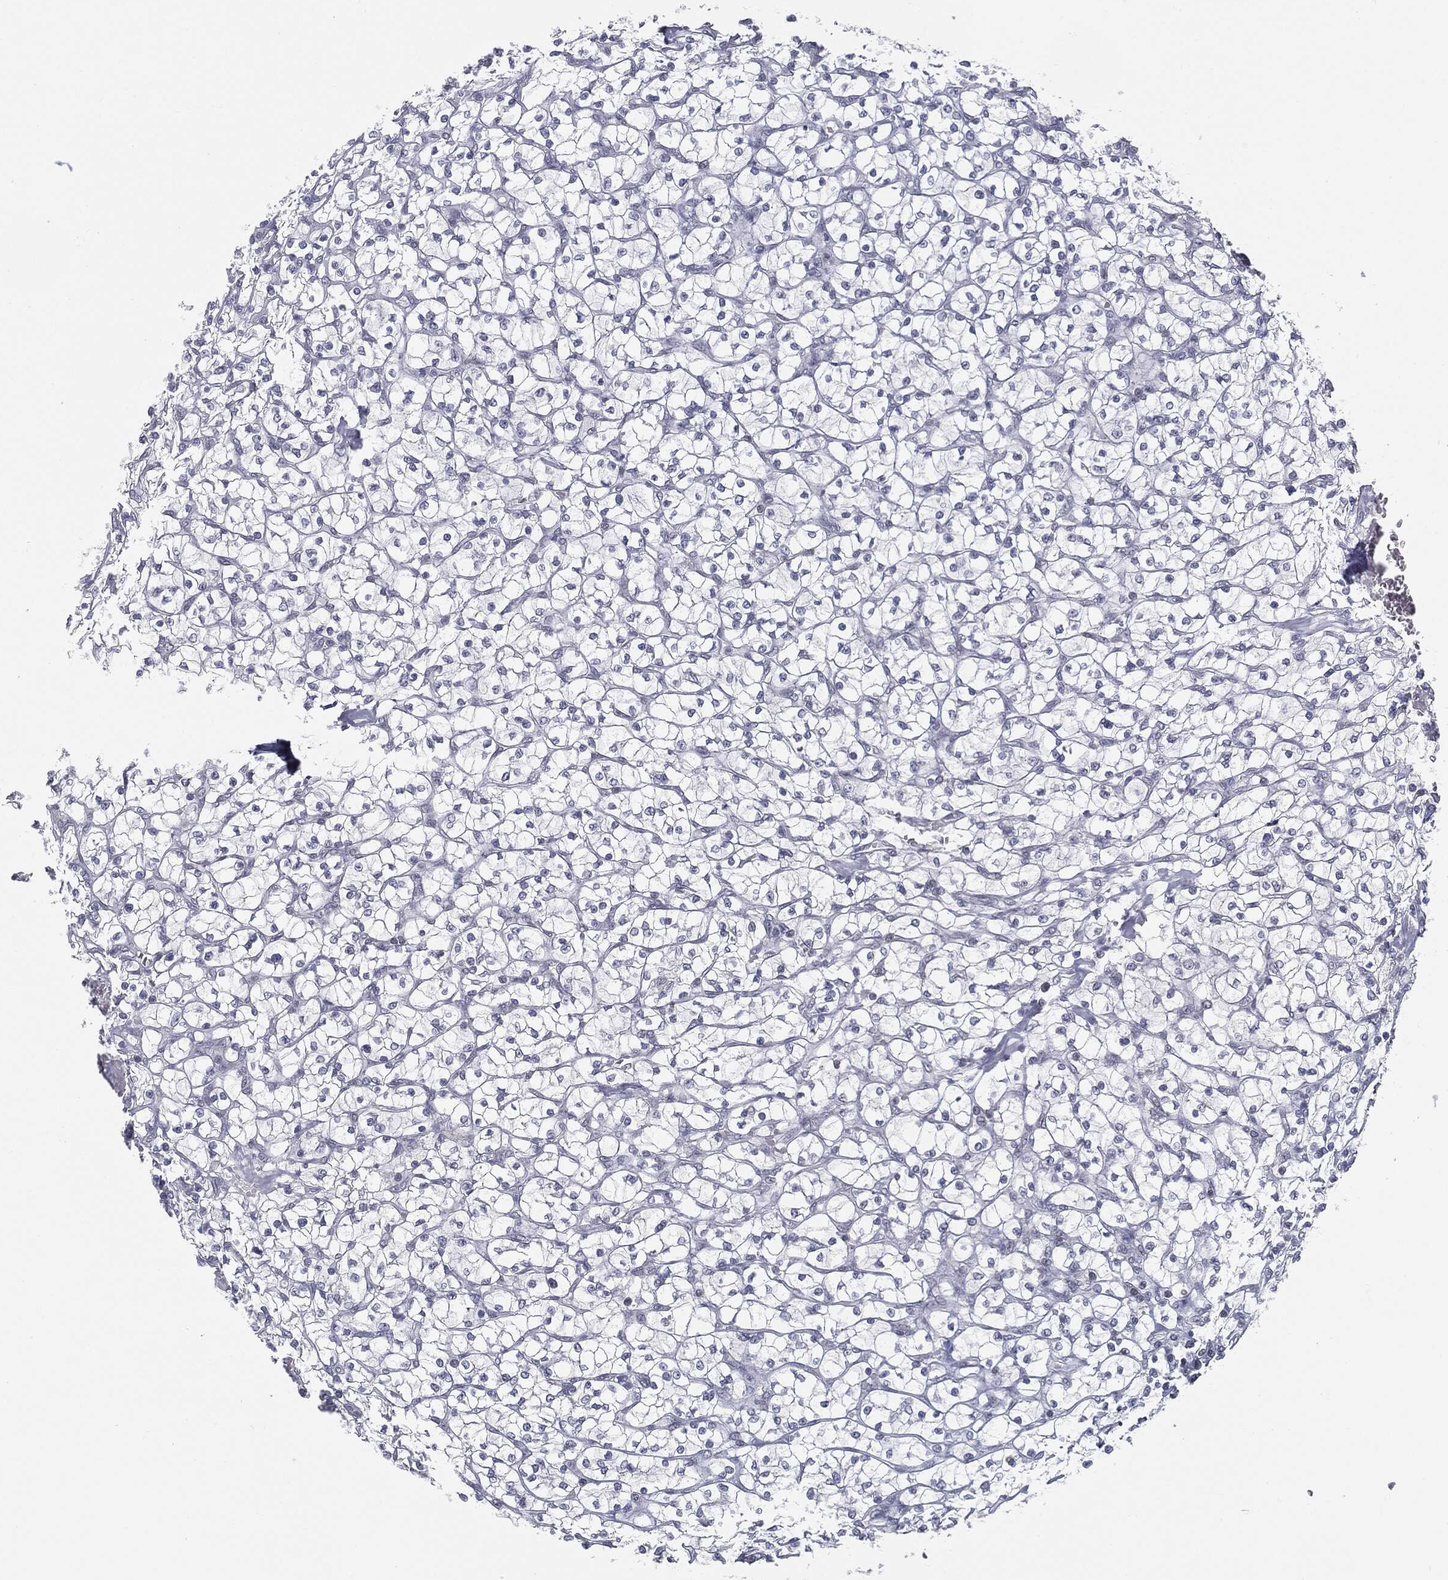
{"staining": {"intensity": "negative", "quantity": "none", "location": "none"}, "tissue": "renal cancer", "cell_type": "Tumor cells", "image_type": "cancer", "snomed": [{"axis": "morphology", "description": "Adenocarcinoma, NOS"}, {"axis": "topography", "description": "Kidney"}], "caption": "An immunohistochemistry photomicrograph of renal cancer is shown. There is no staining in tumor cells of renal cancer. Brightfield microscopy of immunohistochemistry (IHC) stained with DAB (brown) and hematoxylin (blue), captured at high magnification.", "gene": "ALDOB", "patient": {"sex": "female", "age": 64}}